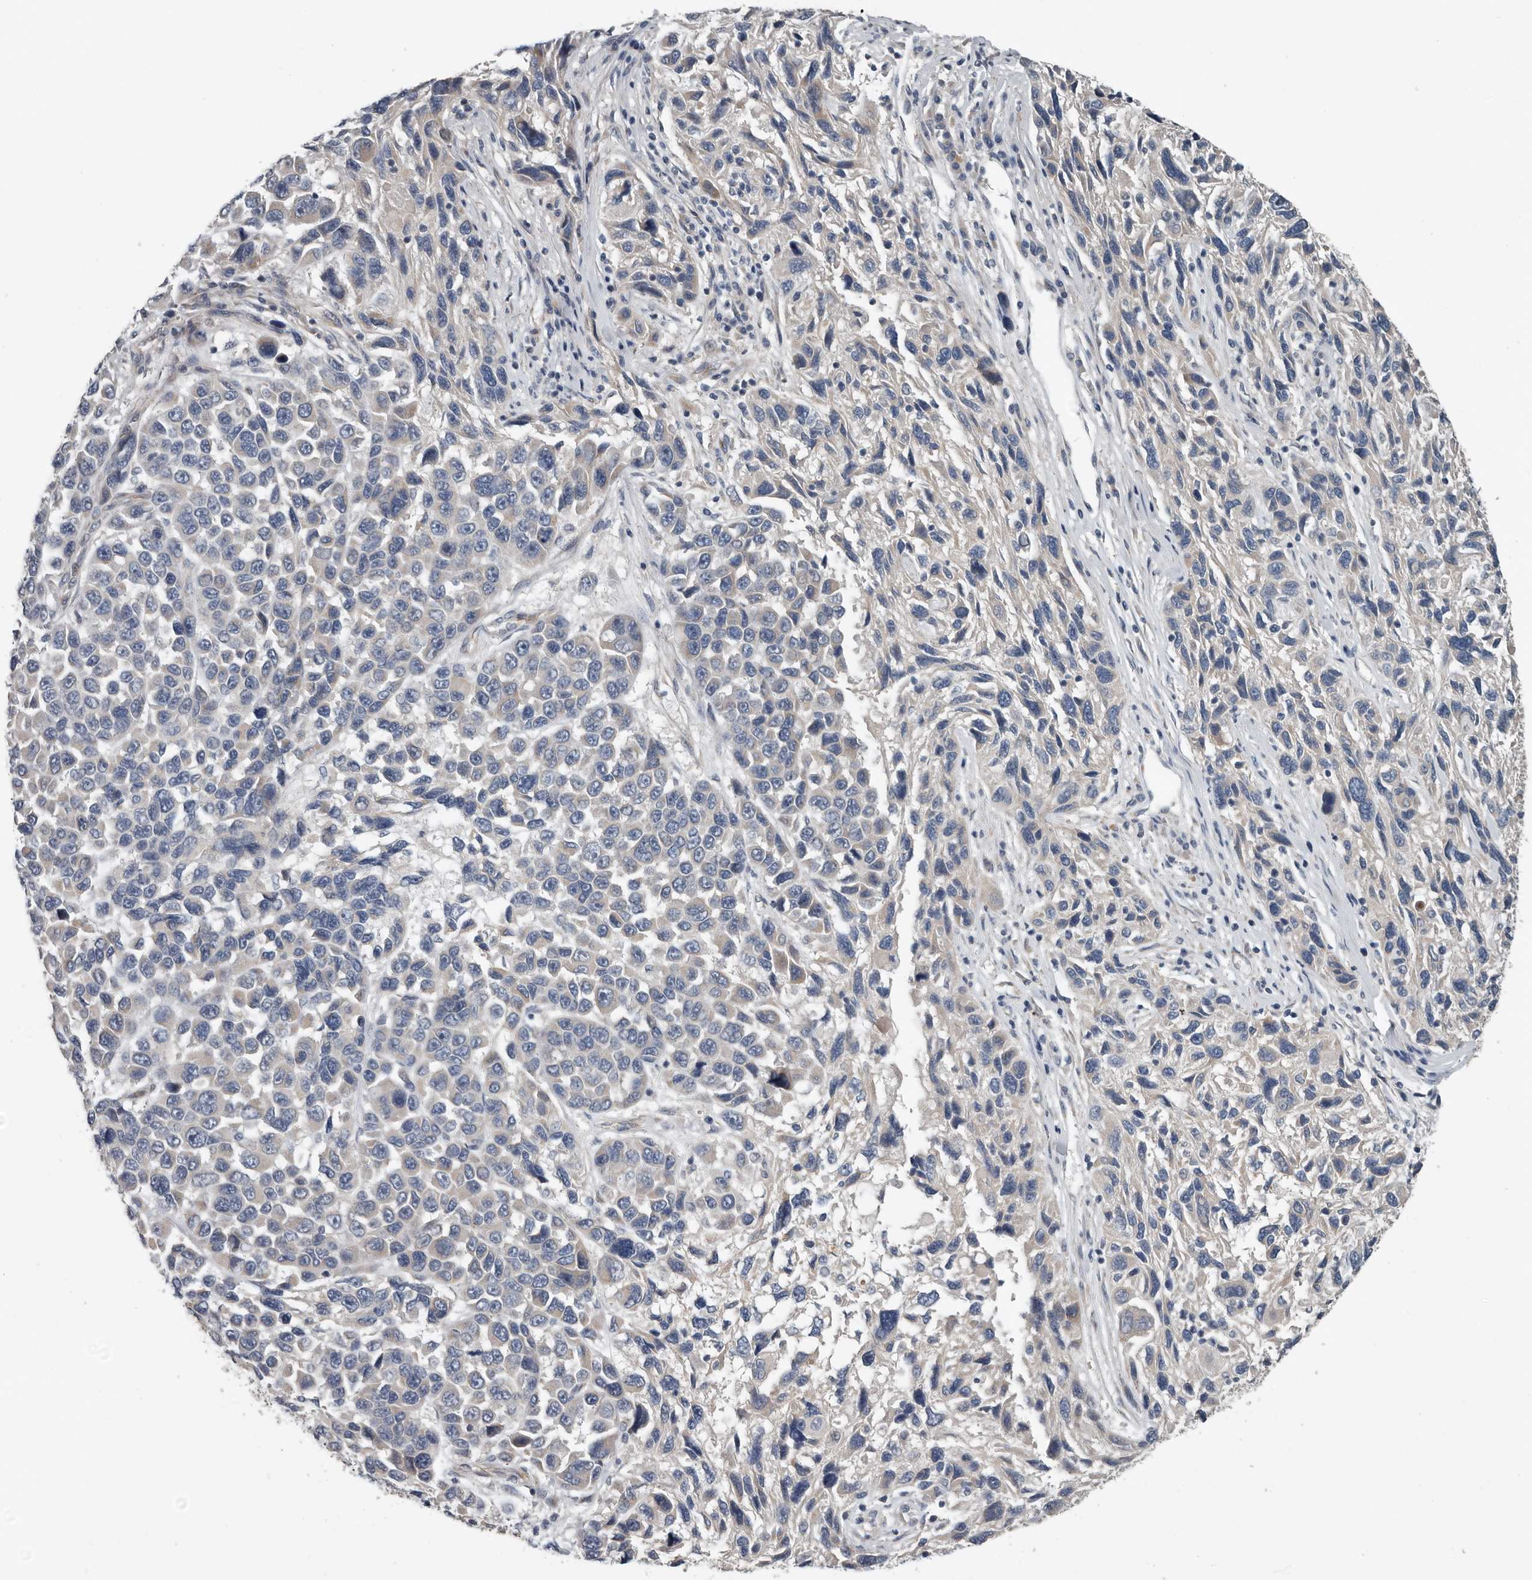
{"staining": {"intensity": "moderate", "quantity": "<25%", "location": "cytoplasmic/membranous"}, "tissue": "melanoma", "cell_type": "Tumor cells", "image_type": "cancer", "snomed": [{"axis": "morphology", "description": "Malignant melanoma, NOS"}, {"axis": "topography", "description": "Skin"}], "caption": "Moderate cytoplasmic/membranous staining for a protein is present in about <25% of tumor cells of melanoma using immunohistochemistry (IHC).", "gene": "DPY19L4", "patient": {"sex": "male", "age": 53}}